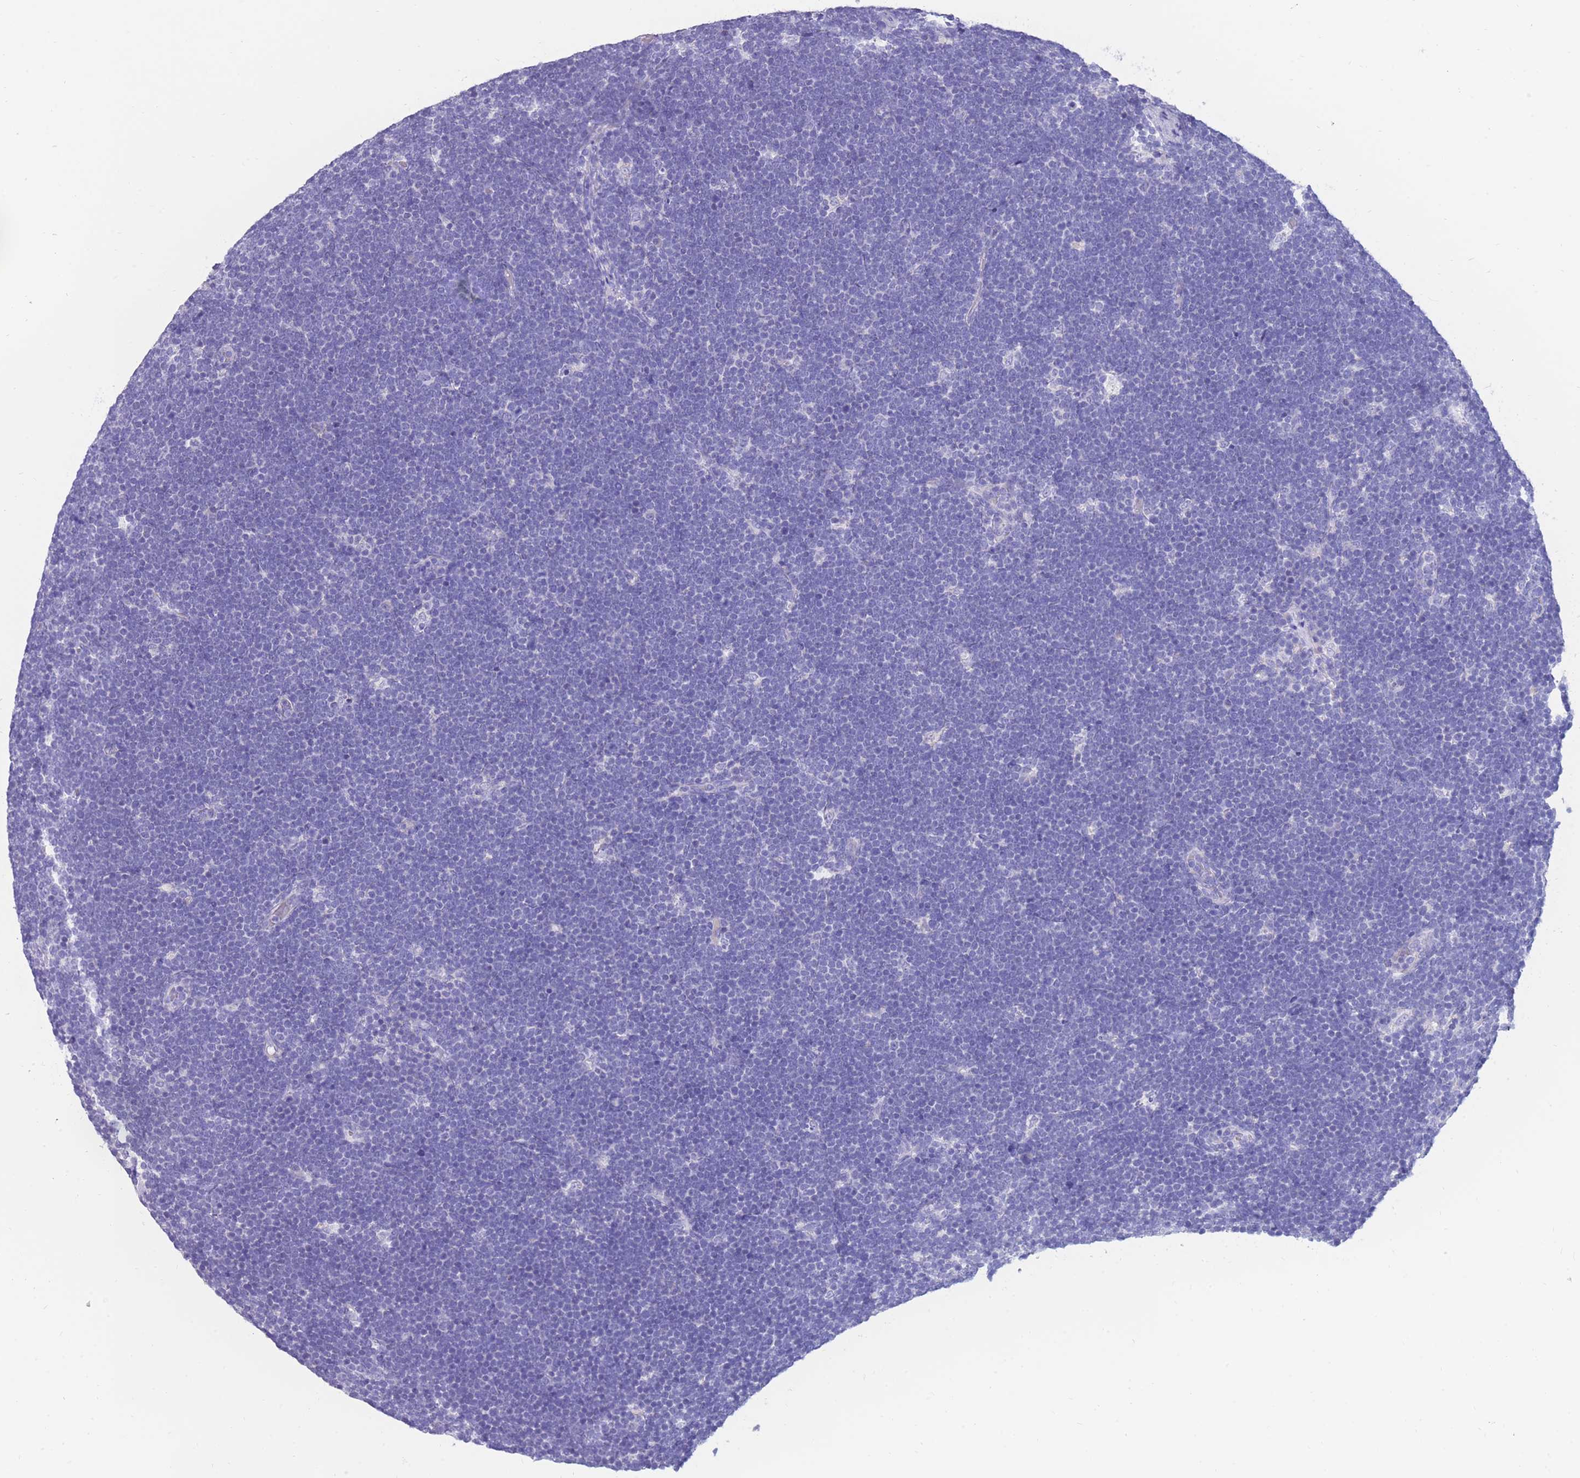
{"staining": {"intensity": "negative", "quantity": "none", "location": "none"}, "tissue": "lymphoma", "cell_type": "Tumor cells", "image_type": "cancer", "snomed": [{"axis": "morphology", "description": "Malignant lymphoma, non-Hodgkin's type, High grade"}, {"axis": "topography", "description": "Lymph node"}], "caption": "There is no significant positivity in tumor cells of malignant lymphoma, non-Hodgkin's type (high-grade).", "gene": "INTS2", "patient": {"sex": "male", "age": 13}}